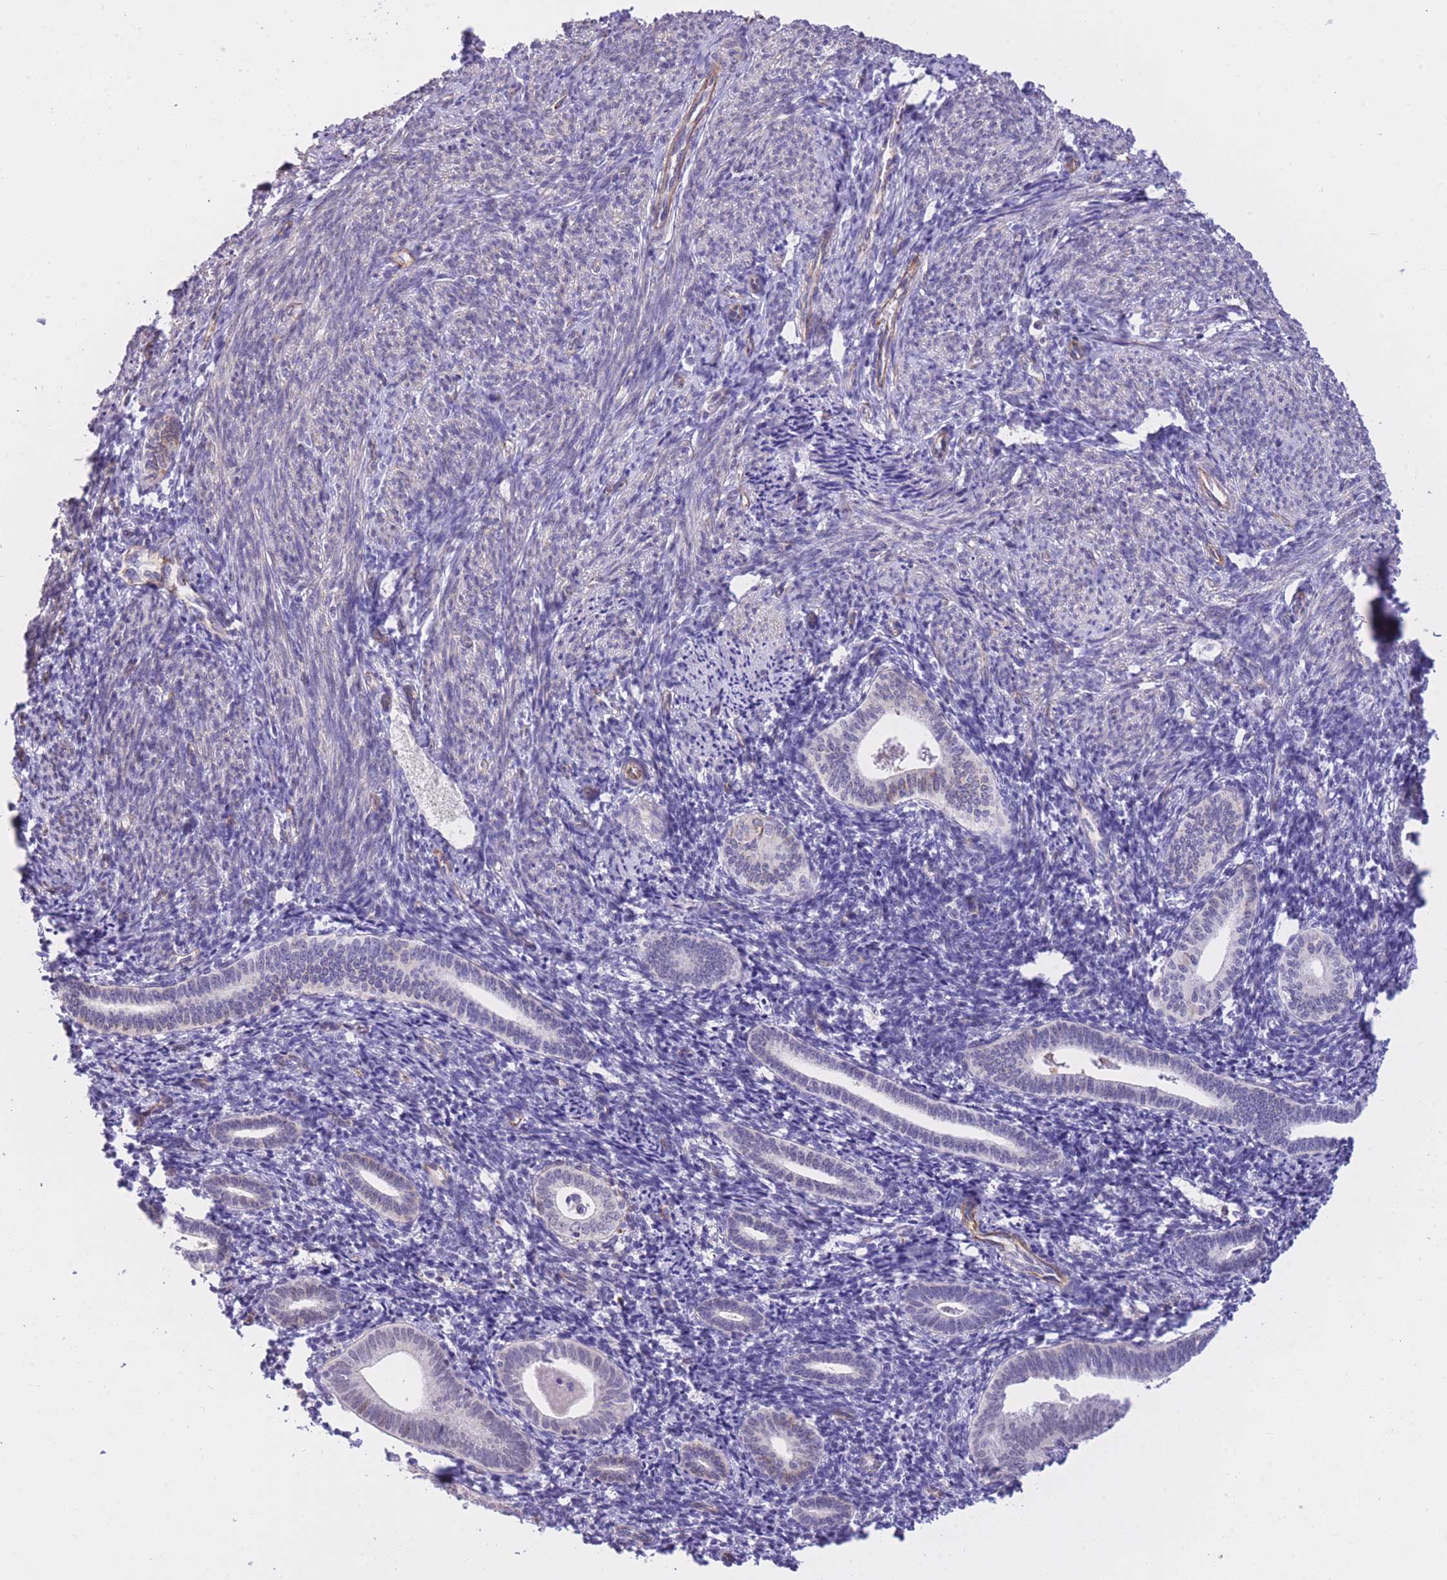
{"staining": {"intensity": "negative", "quantity": "none", "location": "none"}, "tissue": "endometrium", "cell_type": "Cells in endometrial stroma", "image_type": "normal", "snomed": [{"axis": "morphology", "description": "Normal tissue, NOS"}, {"axis": "topography", "description": "Endometrium"}], "caption": "DAB immunohistochemical staining of benign endometrium displays no significant expression in cells in endometrial stroma.", "gene": "PSG11", "patient": {"sex": "female", "age": 54}}